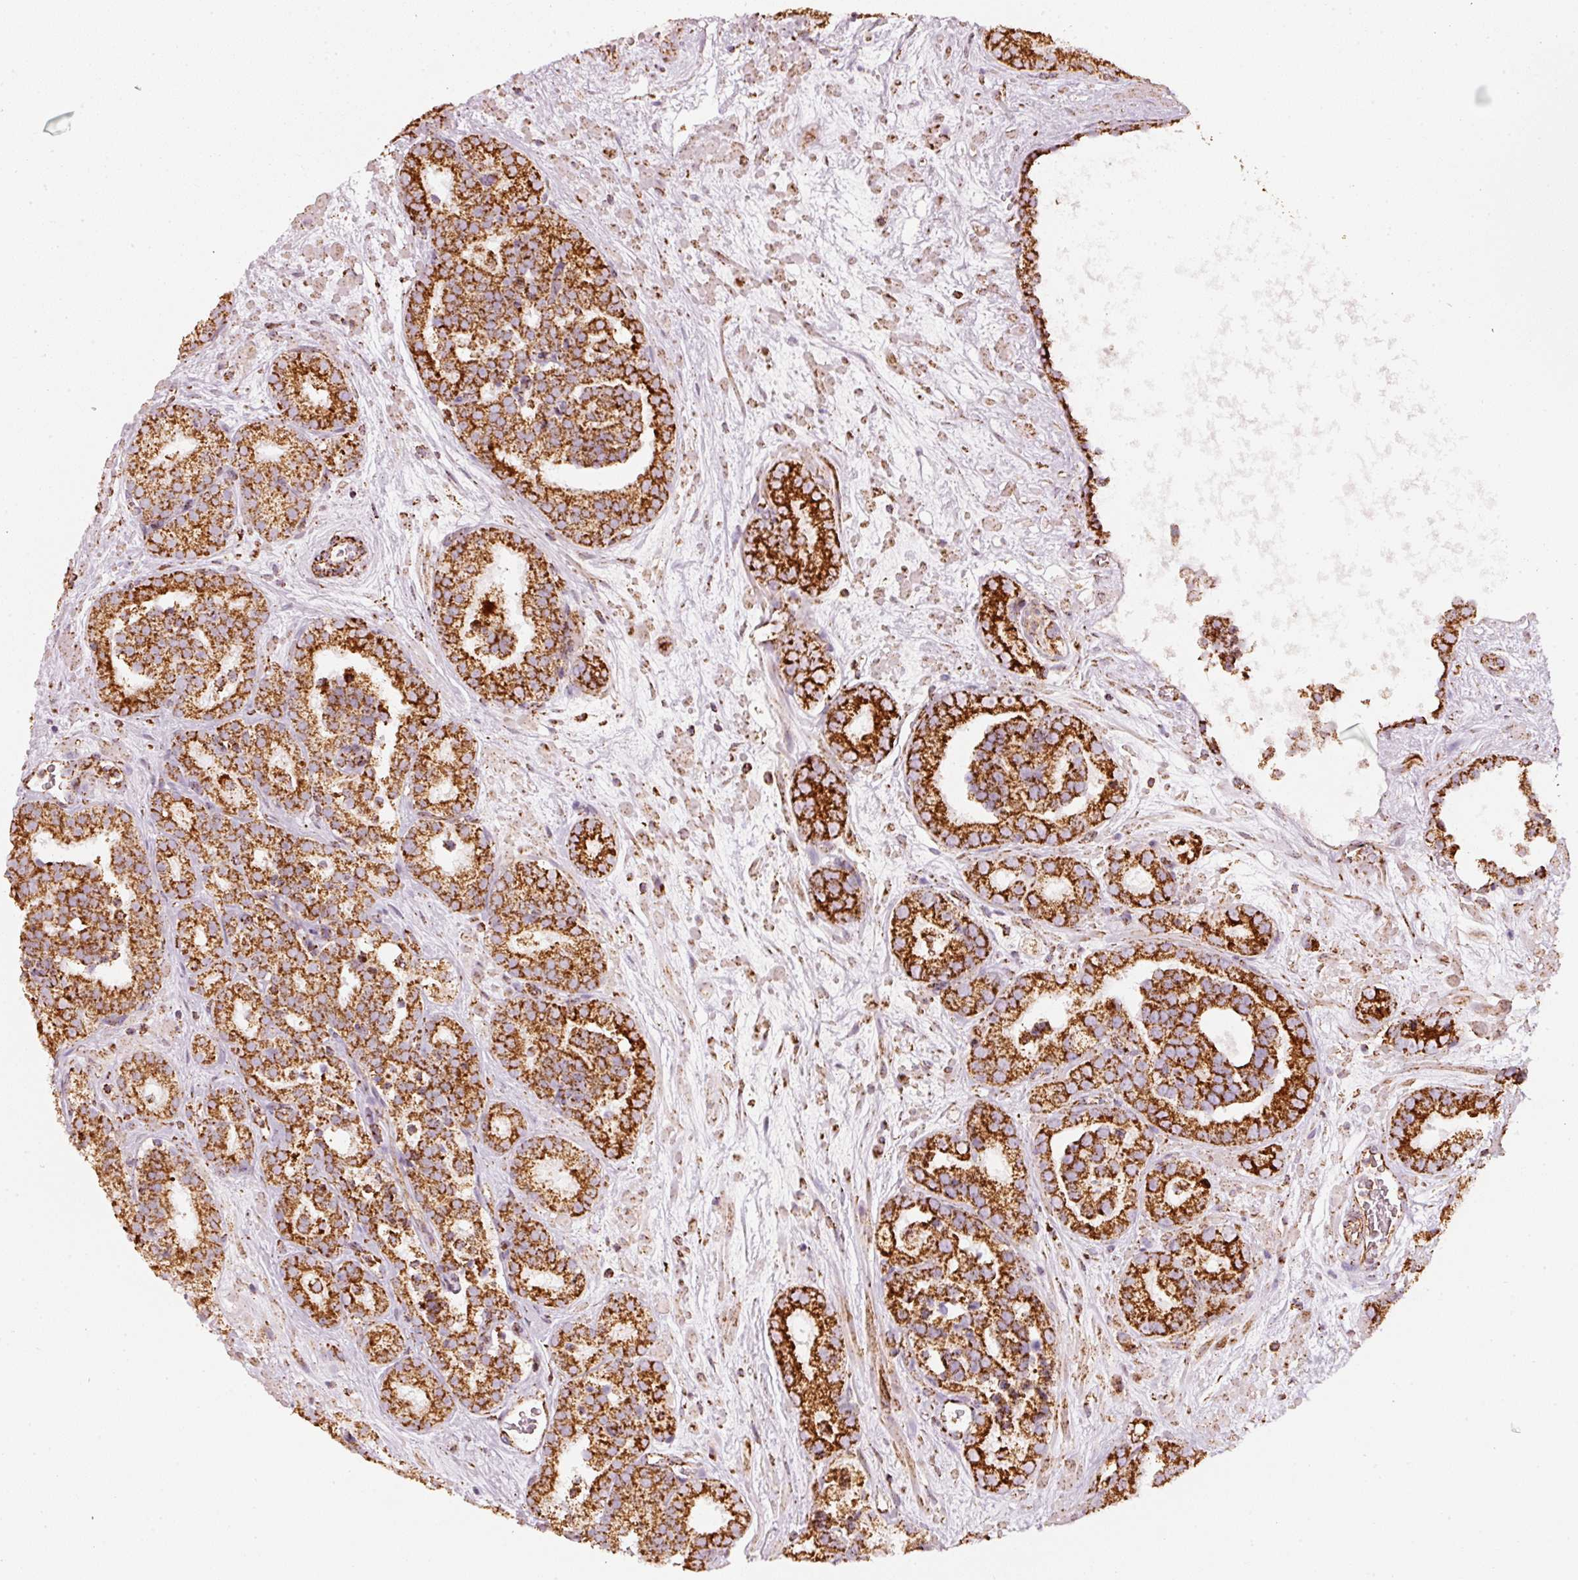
{"staining": {"intensity": "strong", "quantity": ">75%", "location": "cytoplasmic/membranous"}, "tissue": "prostate cancer", "cell_type": "Tumor cells", "image_type": "cancer", "snomed": [{"axis": "morphology", "description": "Adenocarcinoma, High grade"}, {"axis": "topography", "description": "Prostate"}], "caption": "Immunohistochemistry micrograph of neoplastic tissue: prostate cancer stained using immunohistochemistry reveals high levels of strong protein expression localized specifically in the cytoplasmic/membranous of tumor cells, appearing as a cytoplasmic/membranous brown color.", "gene": "UQCRC1", "patient": {"sex": "male", "age": 66}}